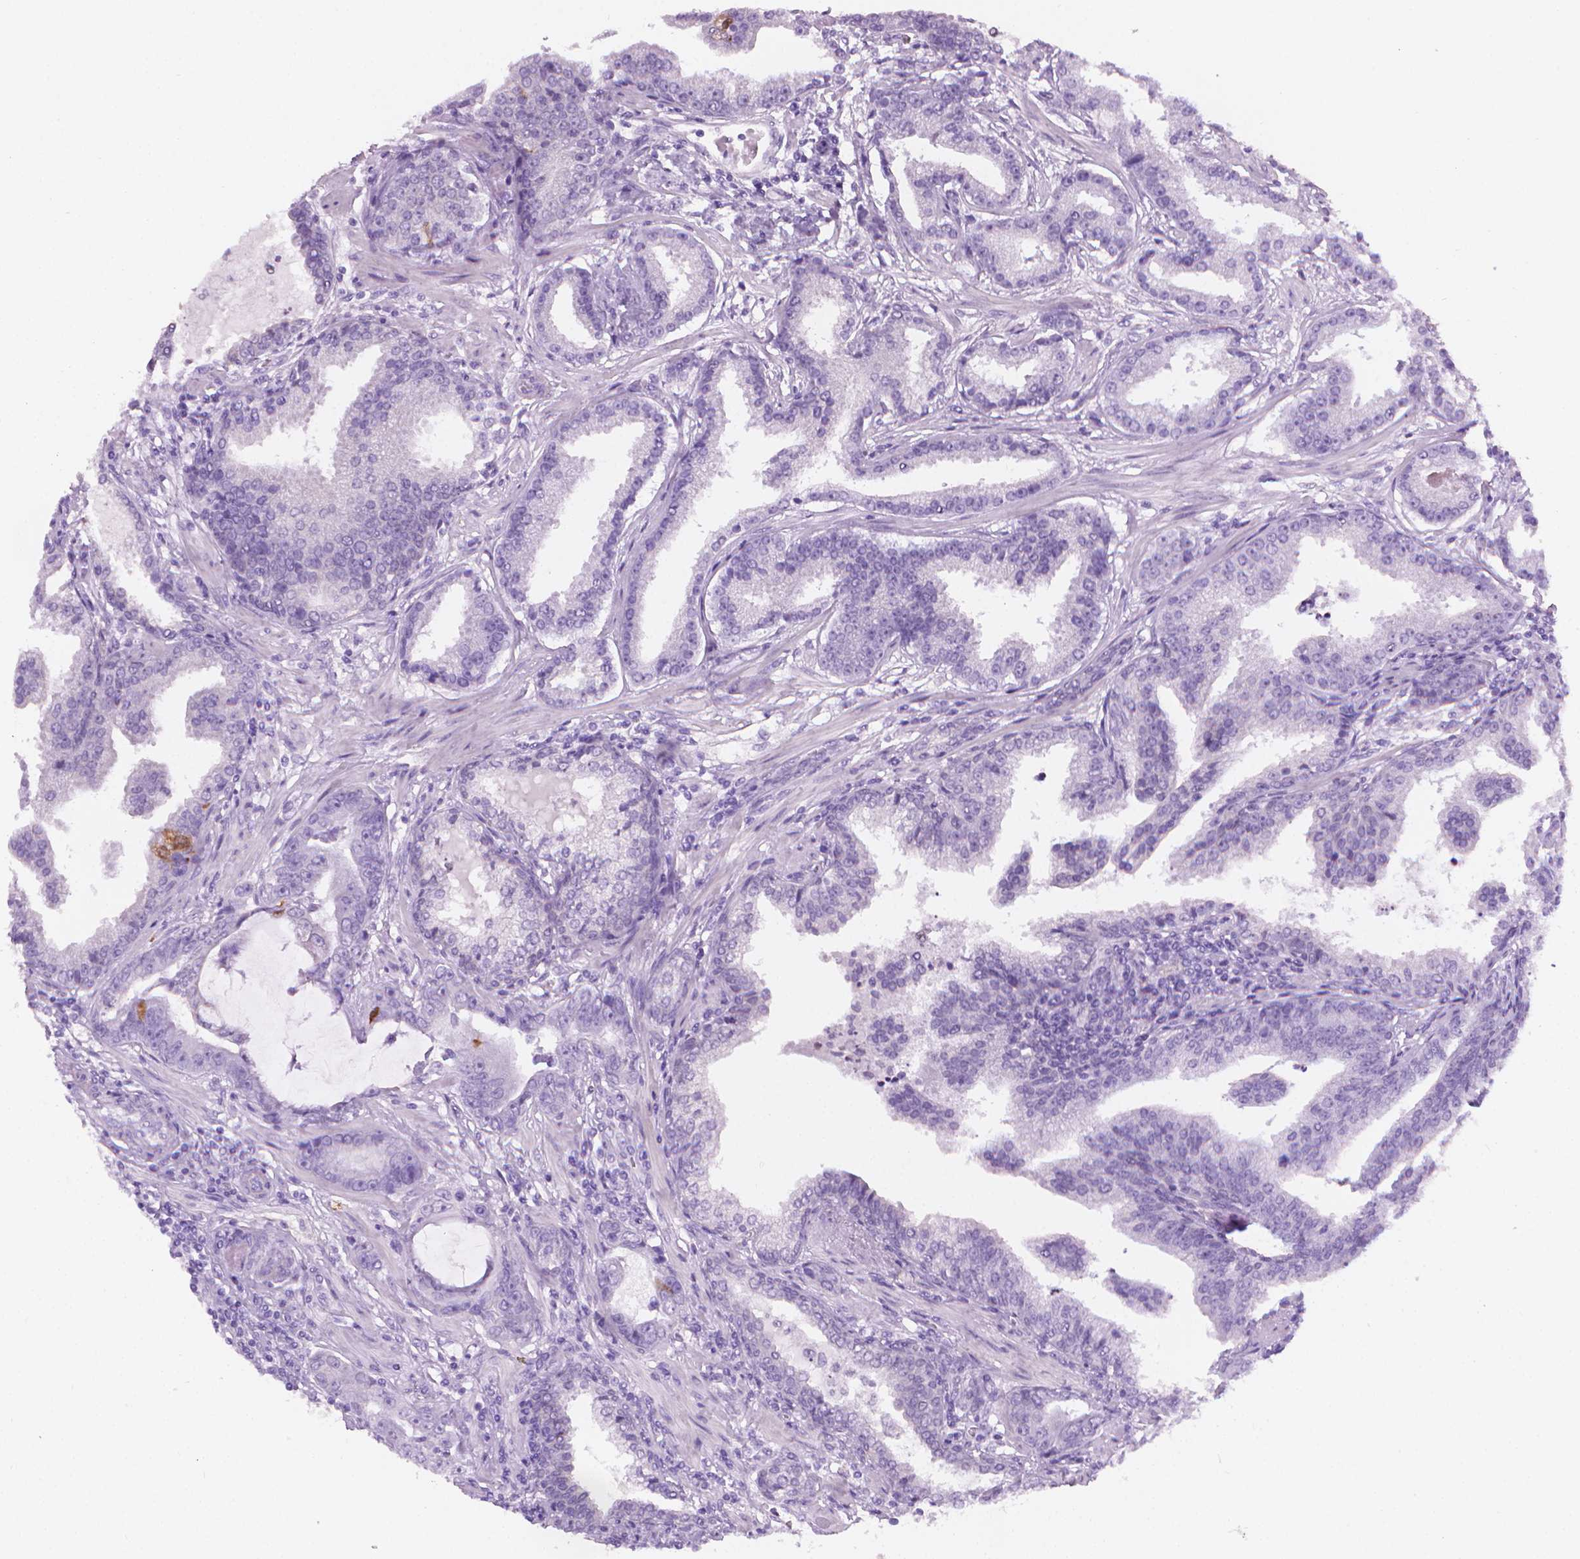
{"staining": {"intensity": "negative", "quantity": "none", "location": "none"}, "tissue": "prostate cancer", "cell_type": "Tumor cells", "image_type": "cancer", "snomed": [{"axis": "morphology", "description": "Adenocarcinoma, NOS"}, {"axis": "topography", "description": "Prostate"}], "caption": "Immunohistochemical staining of adenocarcinoma (prostate) shows no significant positivity in tumor cells.", "gene": "TTC29", "patient": {"sex": "male", "age": 64}}